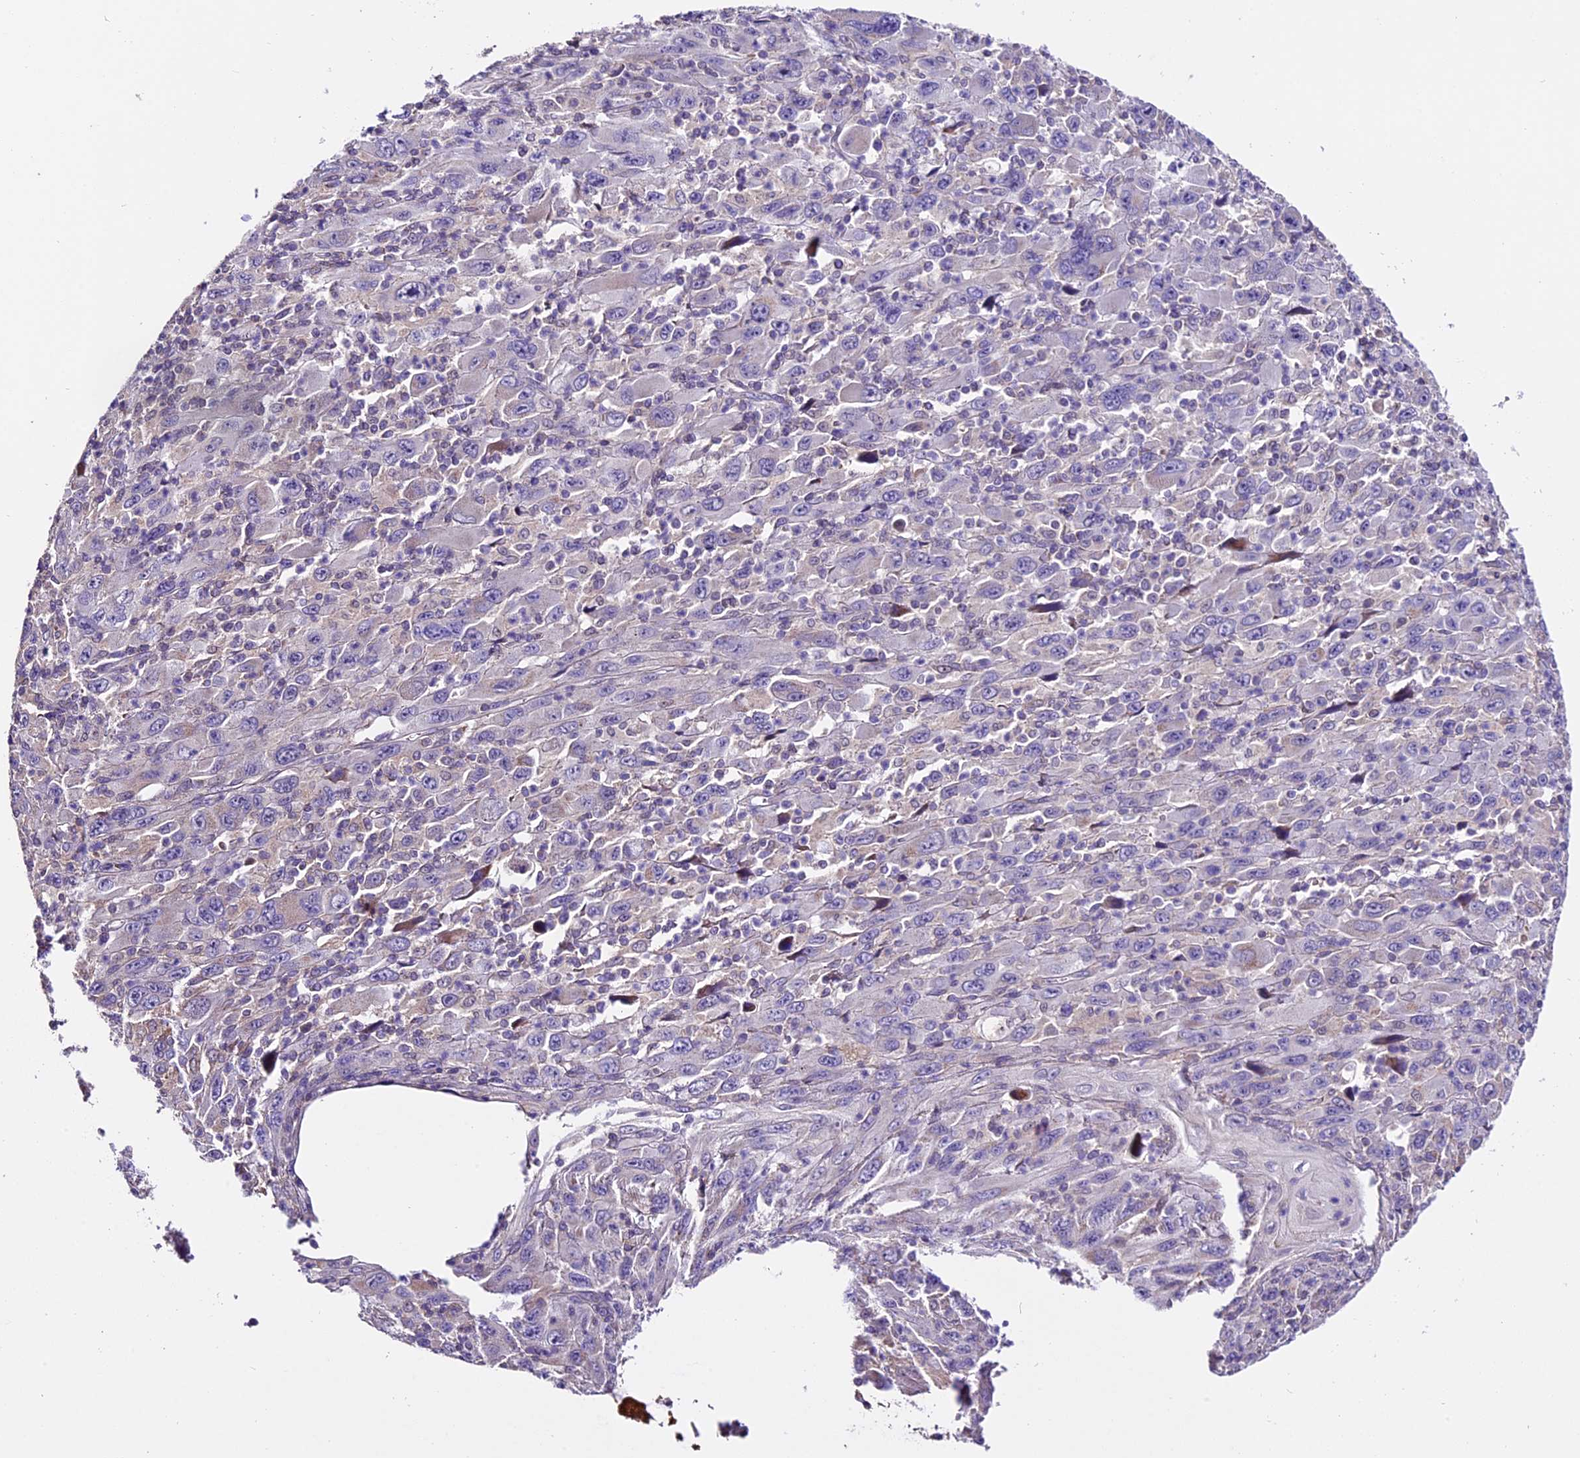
{"staining": {"intensity": "negative", "quantity": "none", "location": "none"}, "tissue": "melanoma", "cell_type": "Tumor cells", "image_type": "cancer", "snomed": [{"axis": "morphology", "description": "Malignant melanoma, Metastatic site"}, {"axis": "topography", "description": "Skin"}], "caption": "The photomicrograph reveals no staining of tumor cells in malignant melanoma (metastatic site). (DAB (3,3'-diaminobenzidine) IHC visualized using brightfield microscopy, high magnification).", "gene": "DDX28", "patient": {"sex": "female", "age": 56}}